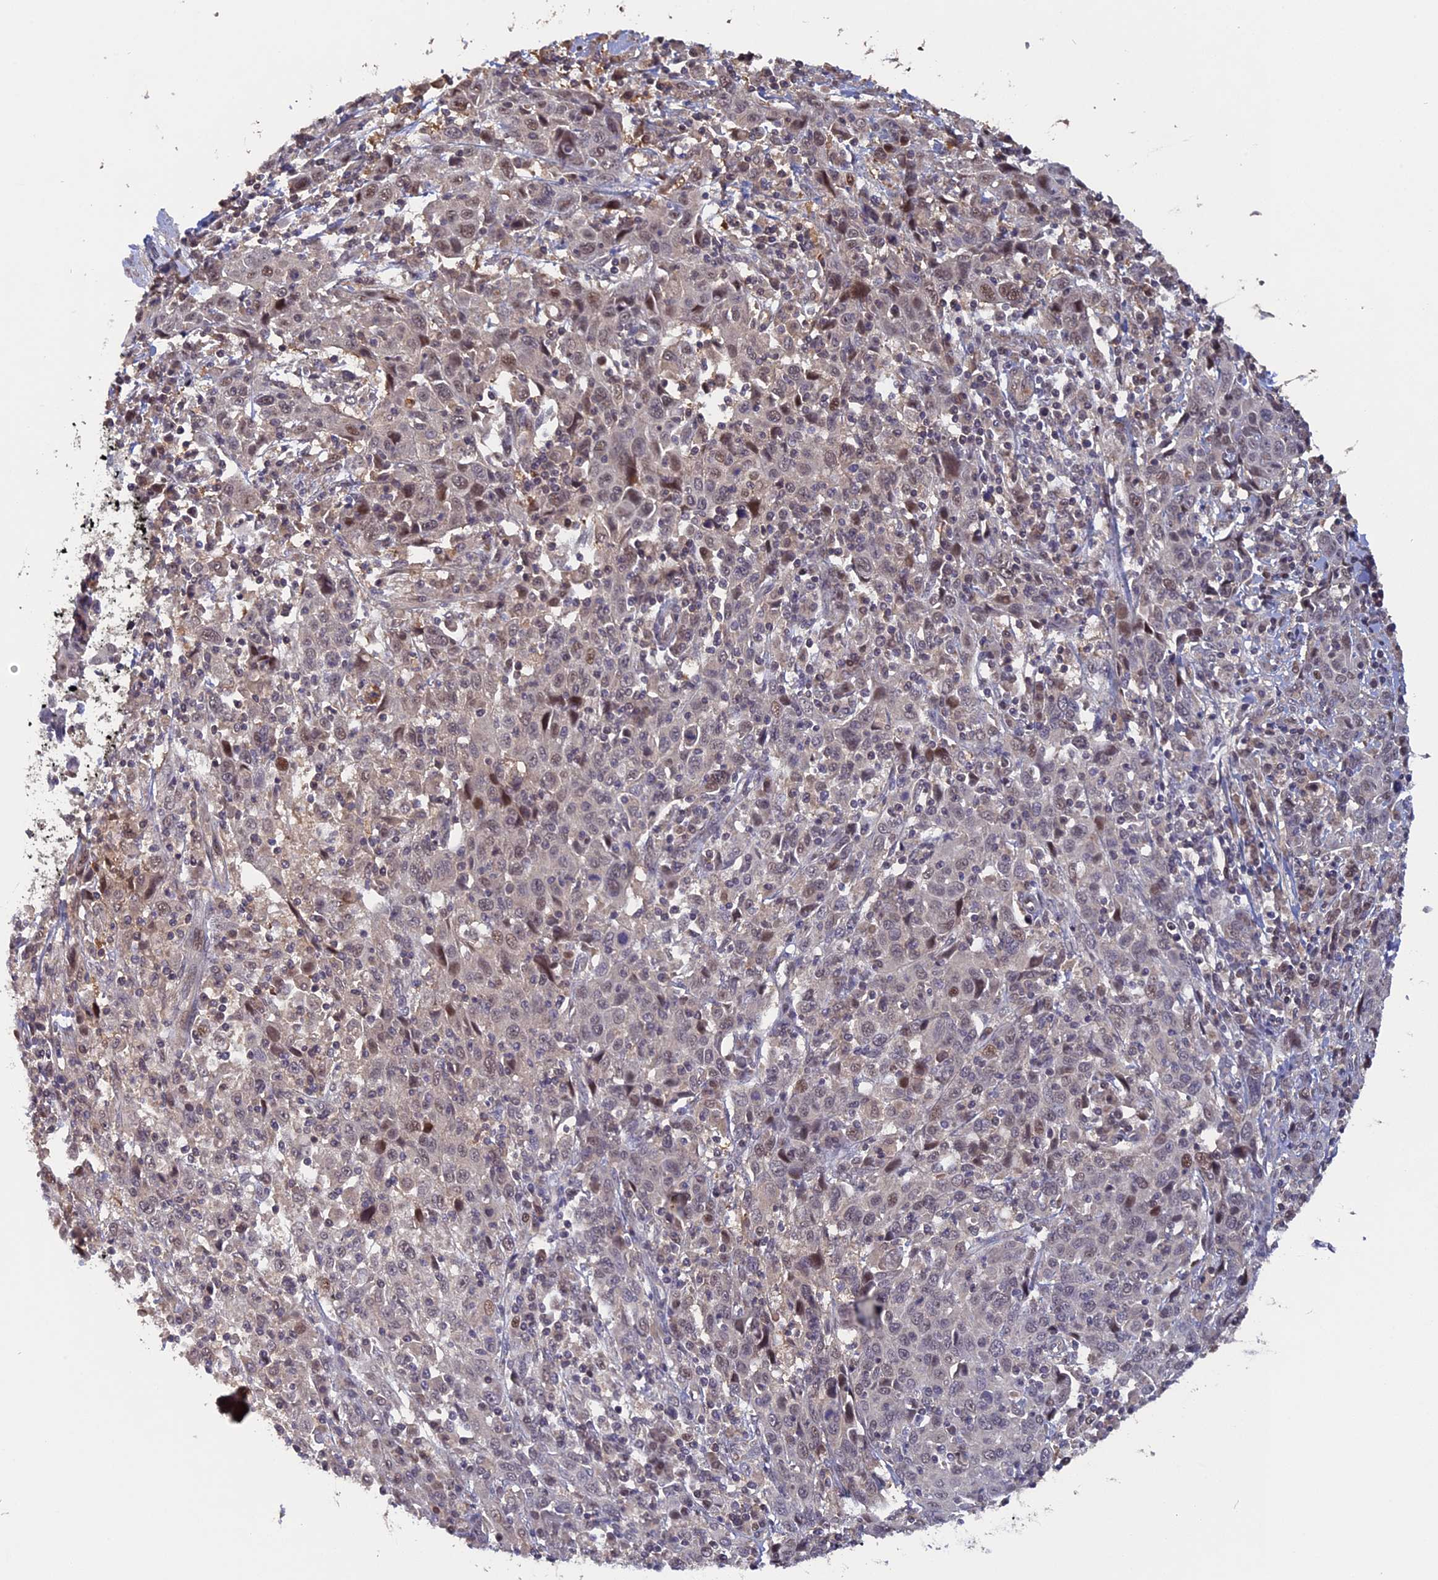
{"staining": {"intensity": "moderate", "quantity": "<25%", "location": "nuclear"}, "tissue": "cervical cancer", "cell_type": "Tumor cells", "image_type": "cancer", "snomed": [{"axis": "morphology", "description": "Squamous cell carcinoma, NOS"}, {"axis": "topography", "description": "Cervix"}], "caption": "Cervical cancer stained with a protein marker displays moderate staining in tumor cells.", "gene": "FAM98C", "patient": {"sex": "female", "age": 46}}